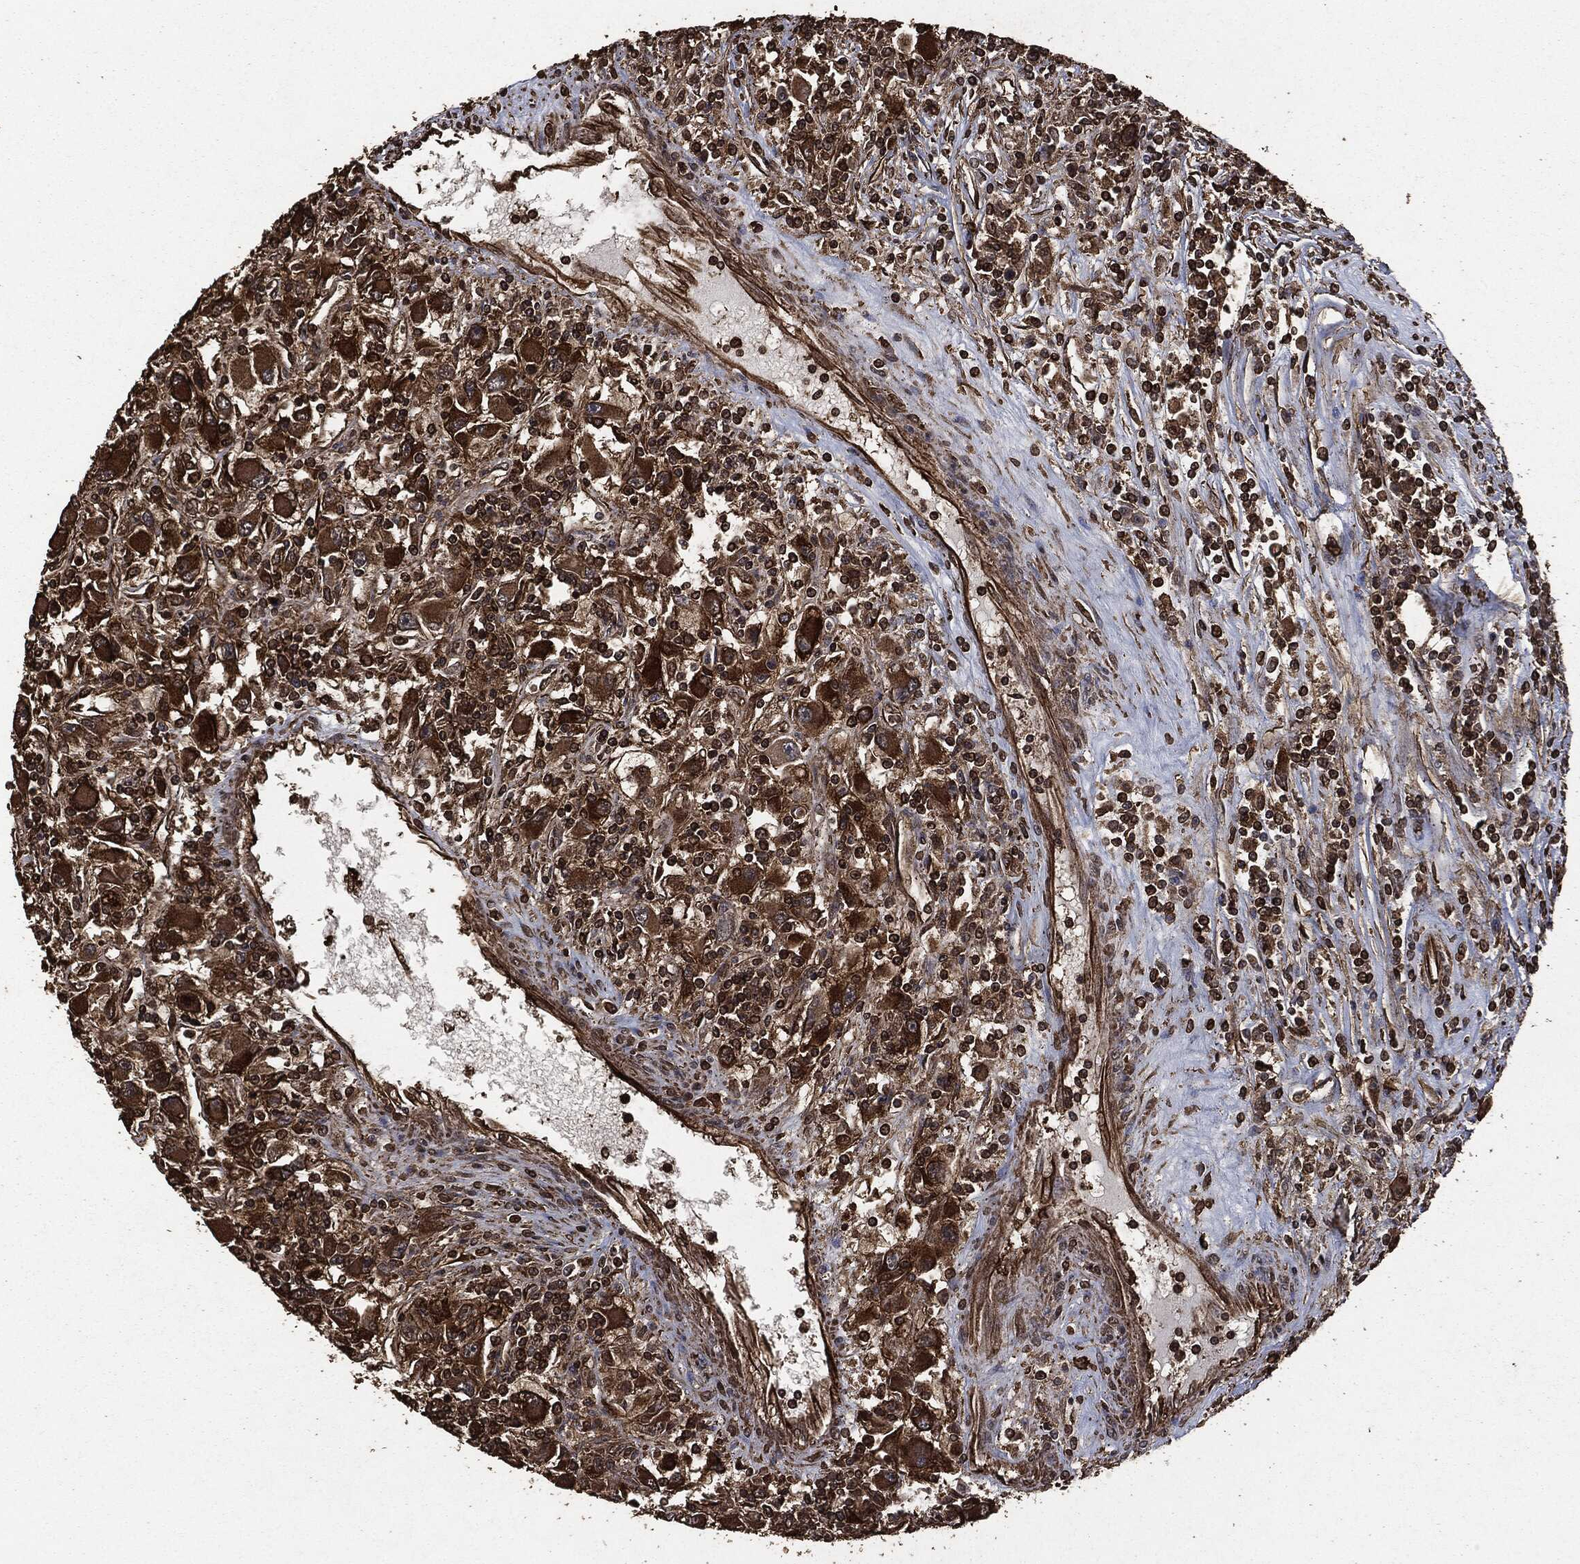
{"staining": {"intensity": "strong", "quantity": ">75%", "location": "cytoplasmic/membranous"}, "tissue": "renal cancer", "cell_type": "Tumor cells", "image_type": "cancer", "snomed": [{"axis": "morphology", "description": "Adenocarcinoma, NOS"}, {"axis": "topography", "description": "Kidney"}], "caption": "Protein expression analysis of renal adenocarcinoma reveals strong cytoplasmic/membranous staining in approximately >75% of tumor cells. (Brightfield microscopy of DAB IHC at high magnification).", "gene": "HRAS", "patient": {"sex": "female", "age": 67}}